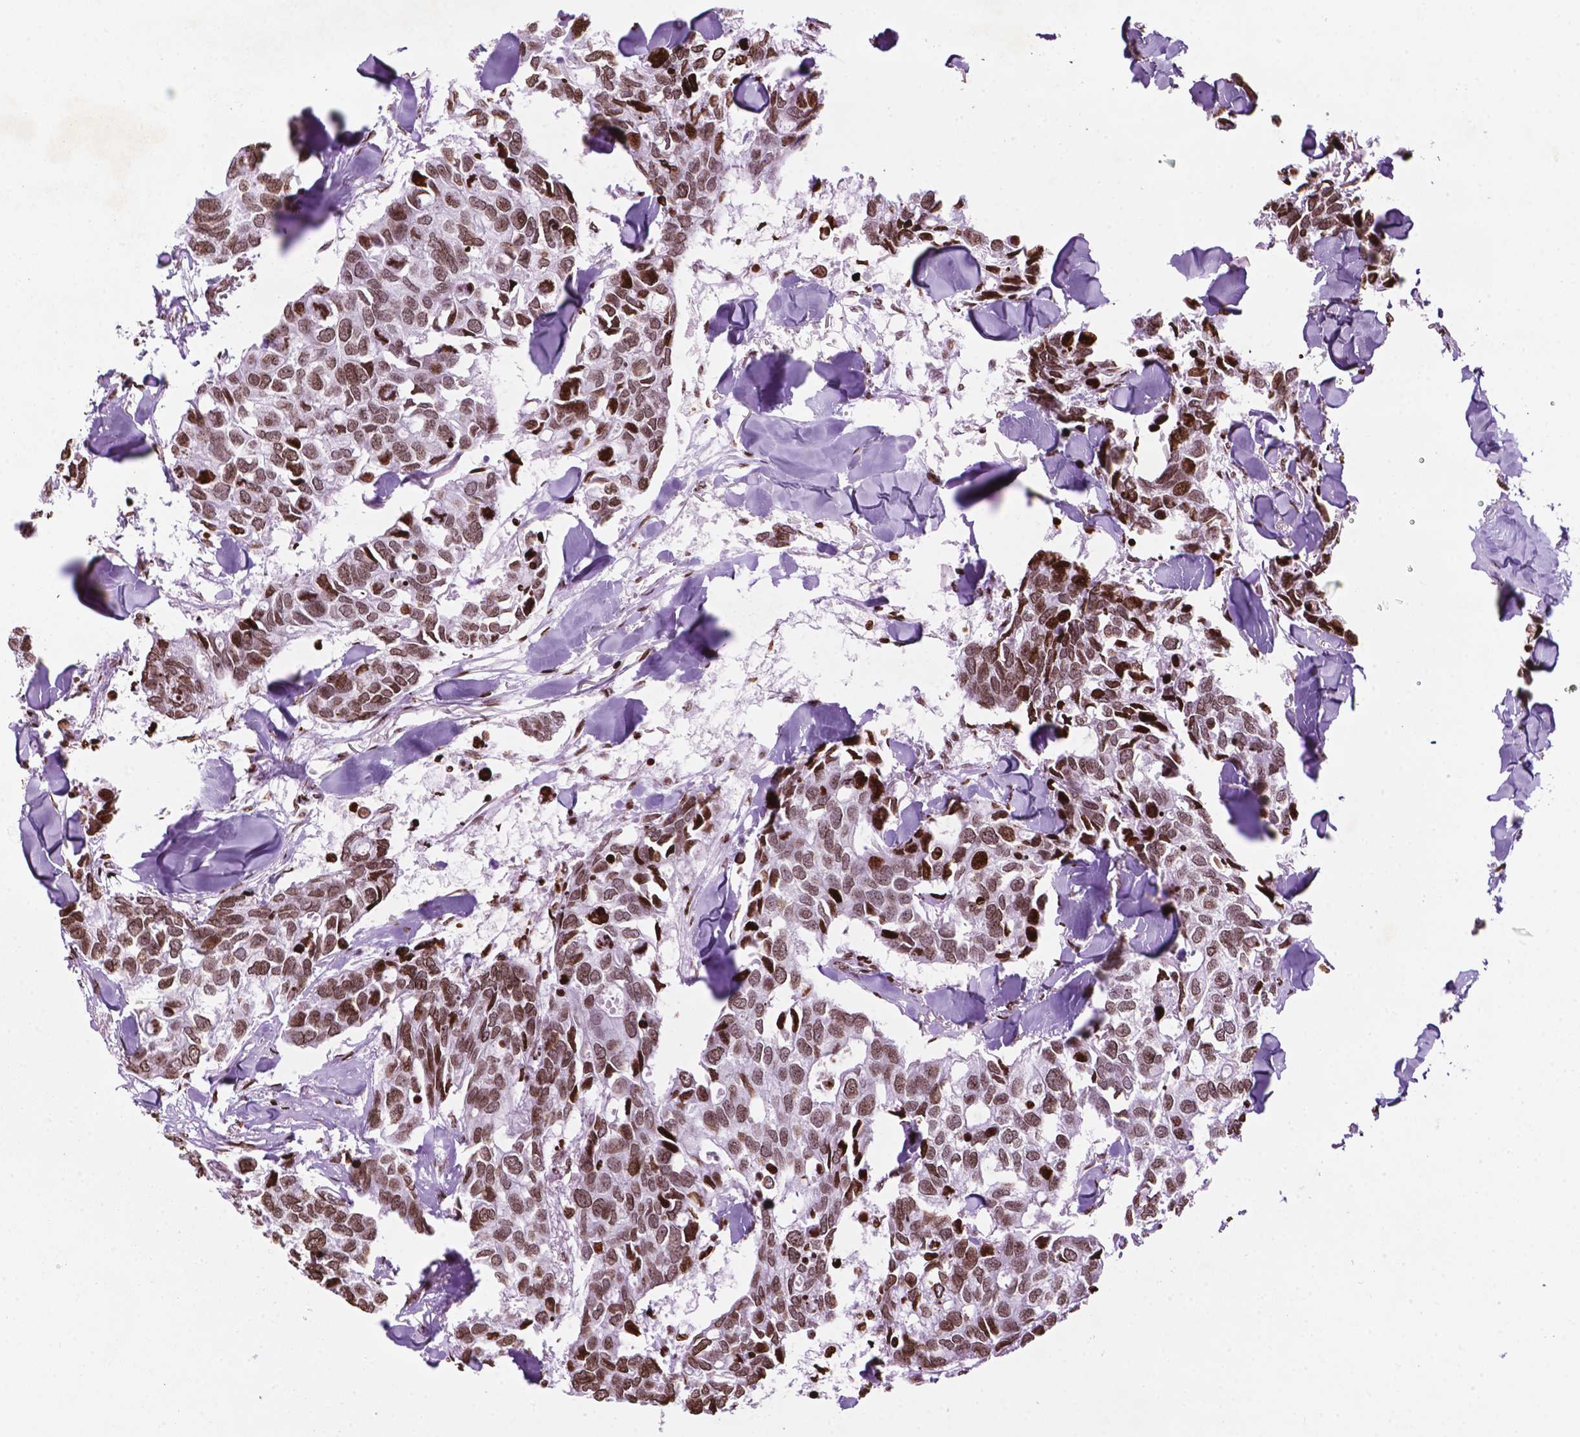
{"staining": {"intensity": "moderate", "quantity": ">75%", "location": "nuclear"}, "tissue": "breast cancer", "cell_type": "Tumor cells", "image_type": "cancer", "snomed": [{"axis": "morphology", "description": "Duct carcinoma"}, {"axis": "topography", "description": "Breast"}], "caption": "Human breast infiltrating ductal carcinoma stained with a protein marker shows moderate staining in tumor cells.", "gene": "TMEM250", "patient": {"sex": "female", "age": 83}}